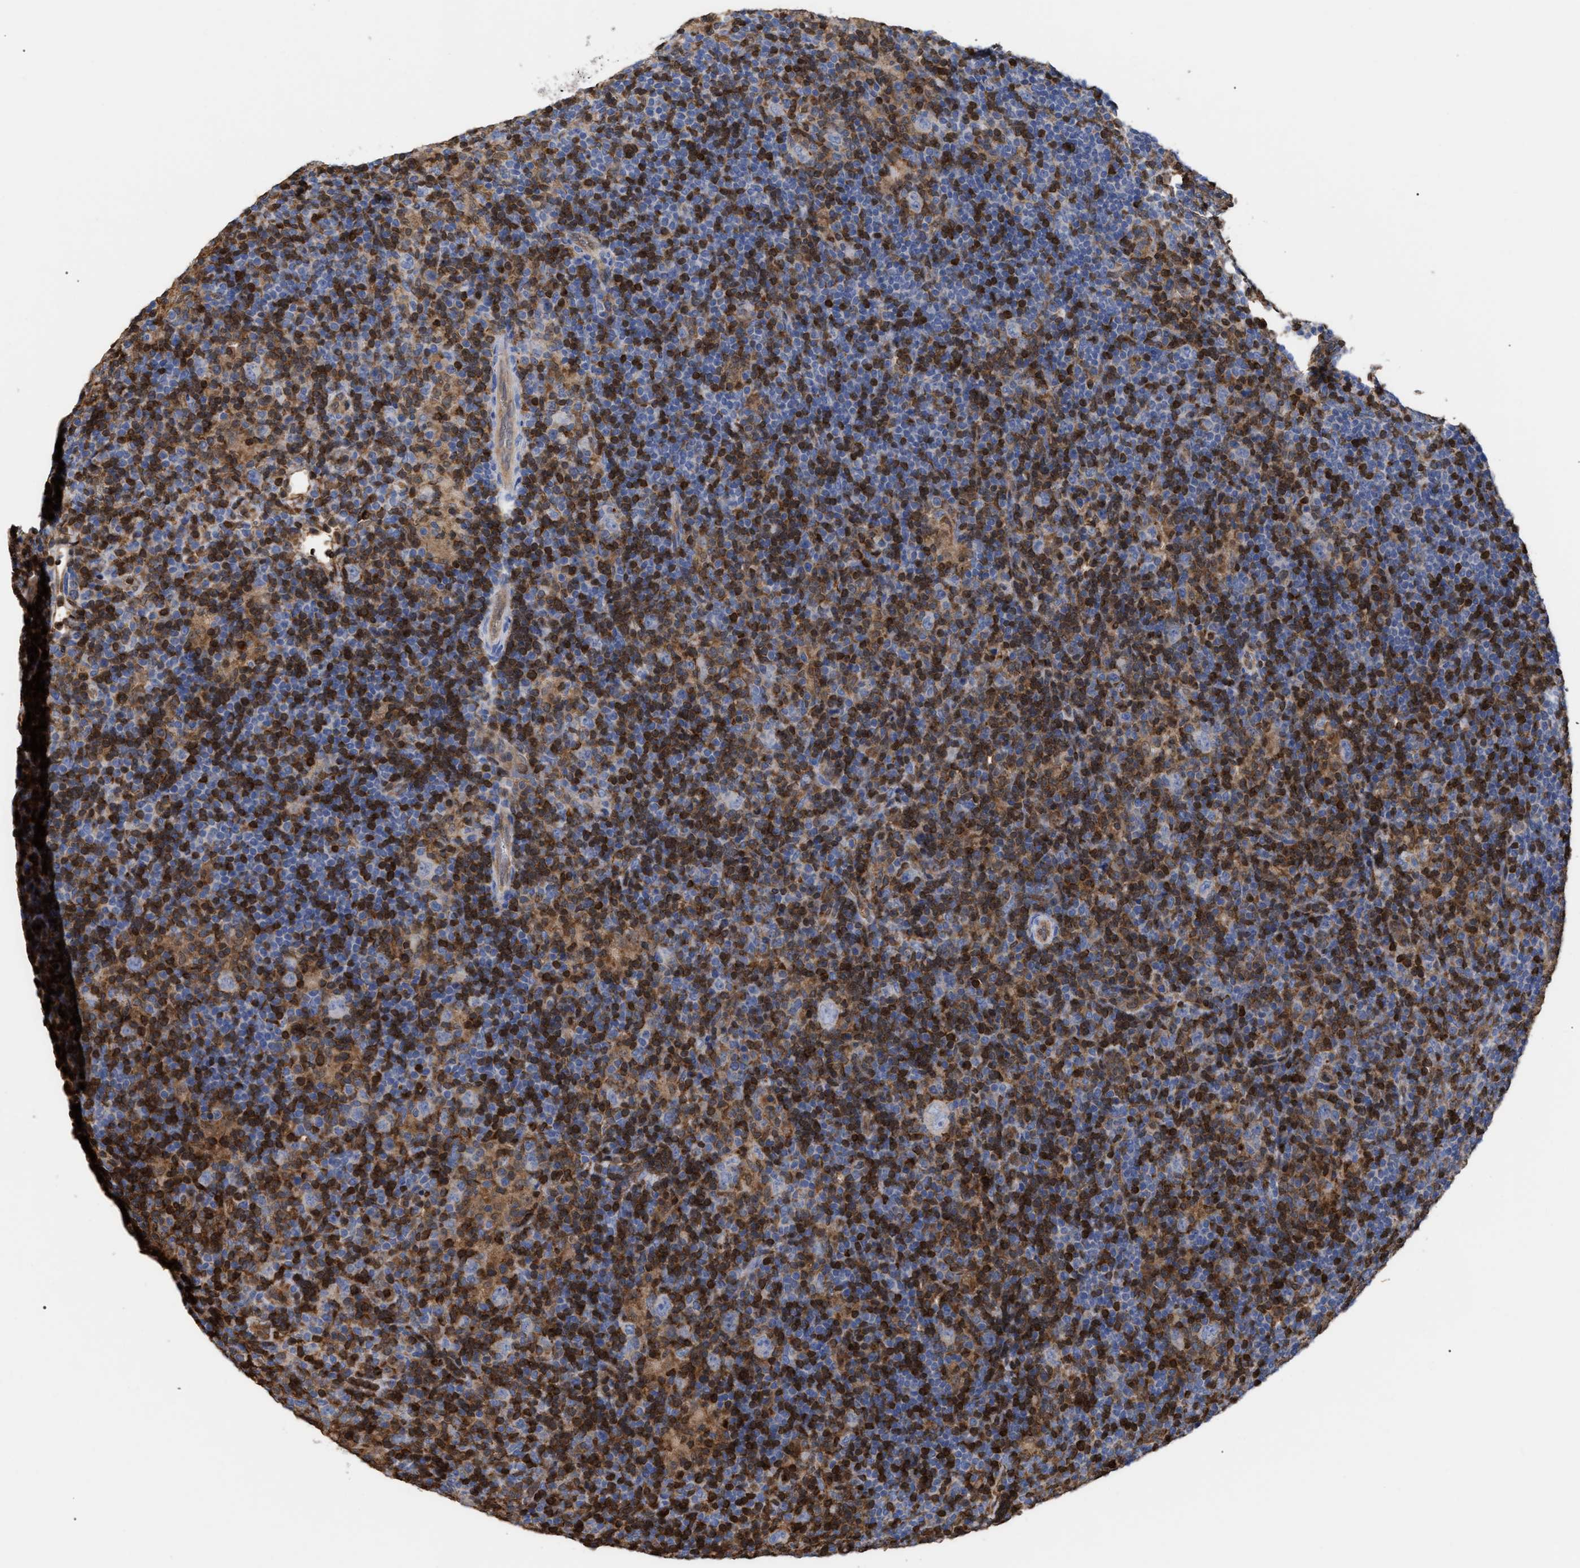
{"staining": {"intensity": "negative", "quantity": "none", "location": "none"}, "tissue": "lymphoma", "cell_type": "Tumor cells", "image_type": "cancer", "snomed": [{"axis": "morphology", "description": "Hodgkin's disease, NOS"}, {"axis": "topography", "description": "Lymph node"}], "caption": "This is an immunohistochemistry (IHC) micrograph of human Hodgkin's disease. There is no staining in tumor cells.", "gene": "GIMAP4", "patient": {"sex": "female", "age": 57}}